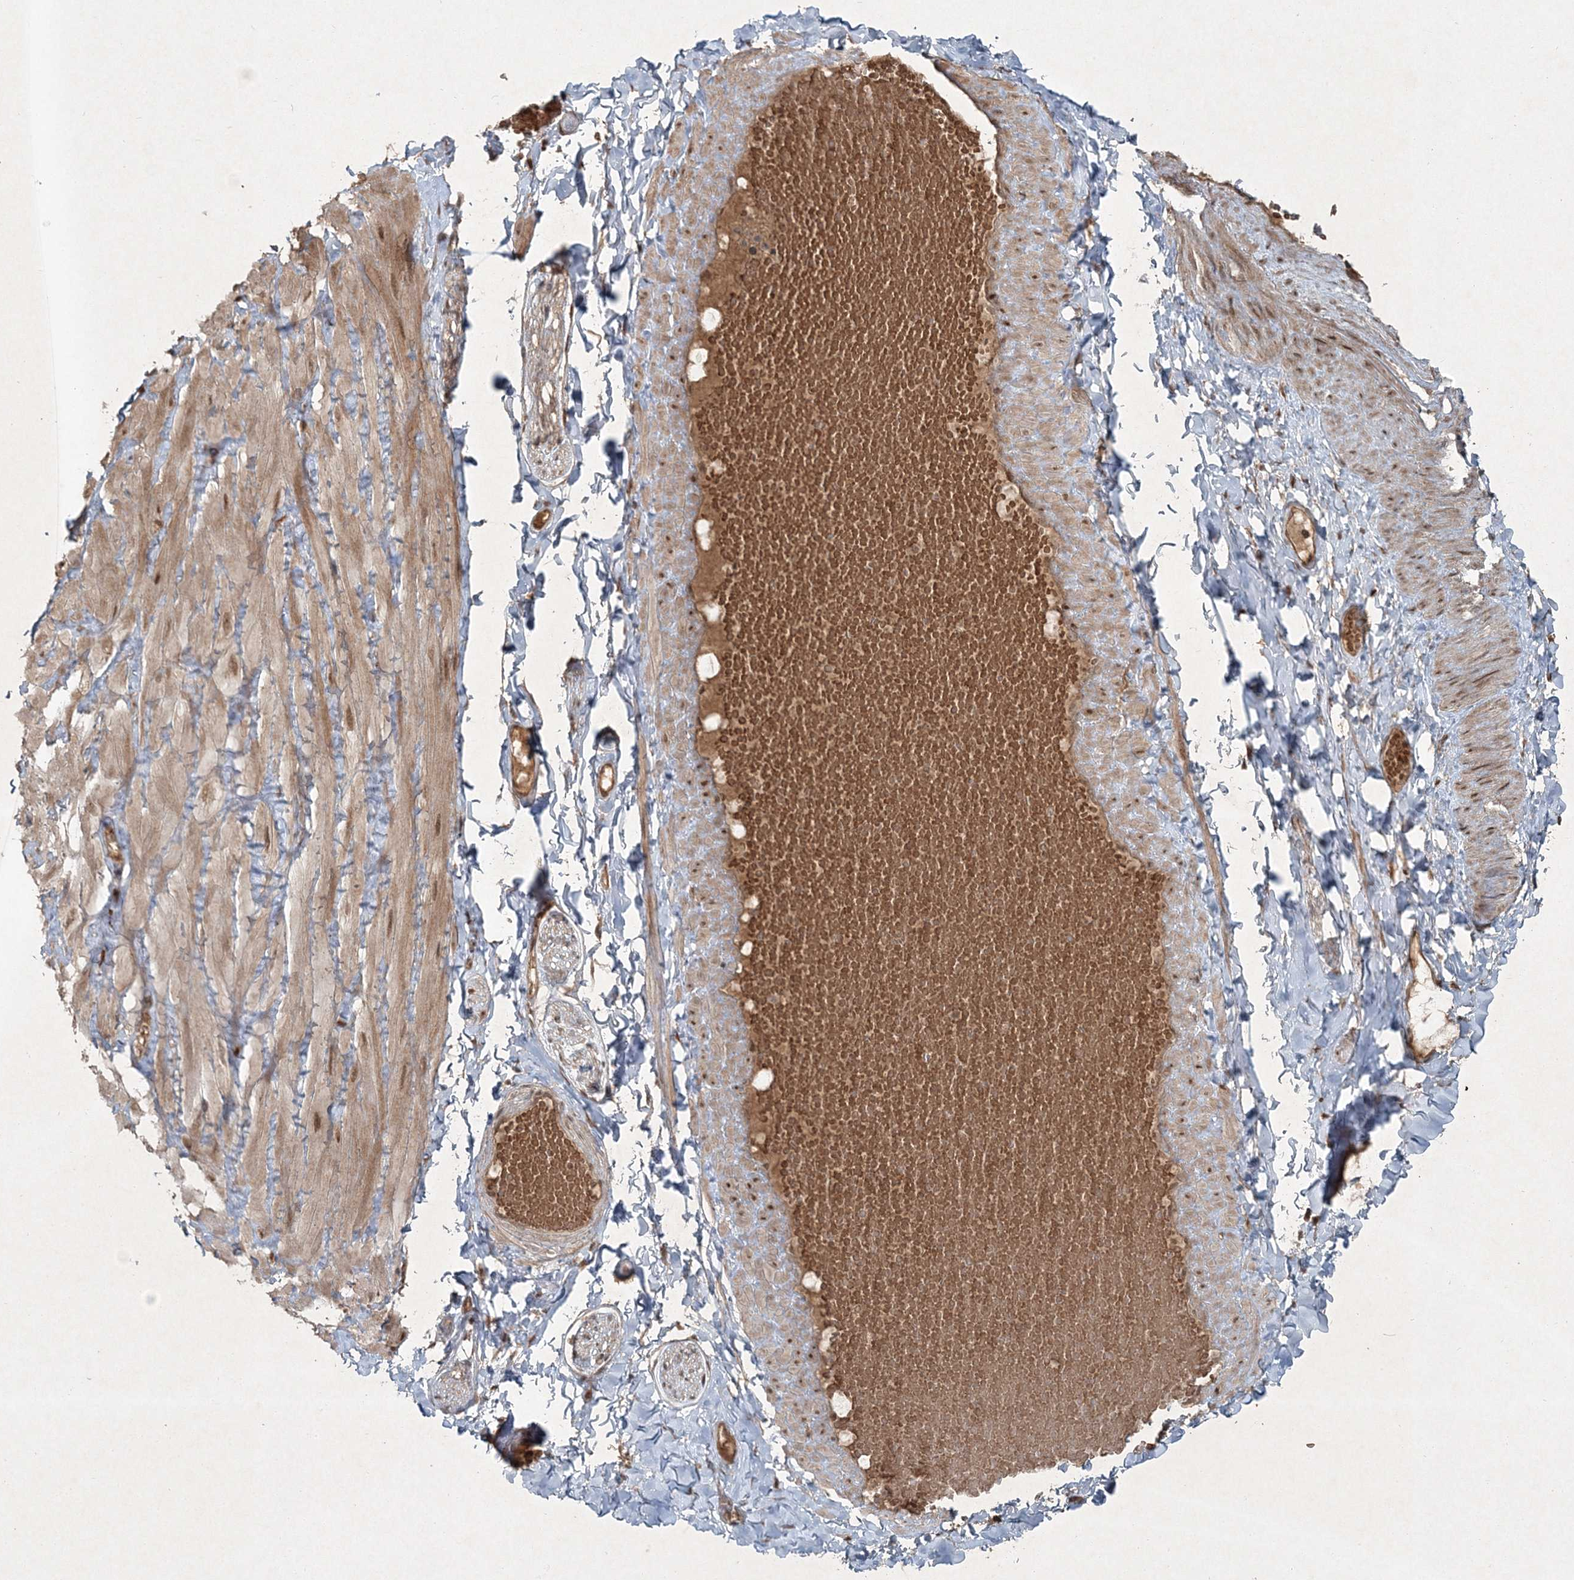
{"staining": {"intensity": "moderate", "quantity": ">75%", "location": "cytoplasmic/membranous,nuclear"}, "tissue": "adipose tissue", "cell_type": "Adipocytes", "image_type": "normal", "snomed": [{"axis": "morphology", "description": "Normal tissue, NOS"}, {"axis": "topography", "description": "Adipose tissue"}, {"axis": "topography", "description": "Vascular tissue"}, {"axis": "topography", "description": "Peripheral nerve tissue"}], "caption": "Benign adipose tissue reveals moderate cytoplasmic/membranous,nuclear expression in about >75% of adipocytes, visualized by immunohistochemistry.", "gene": "FBXL17", "patient": {"sex": "male", "age": 25}}